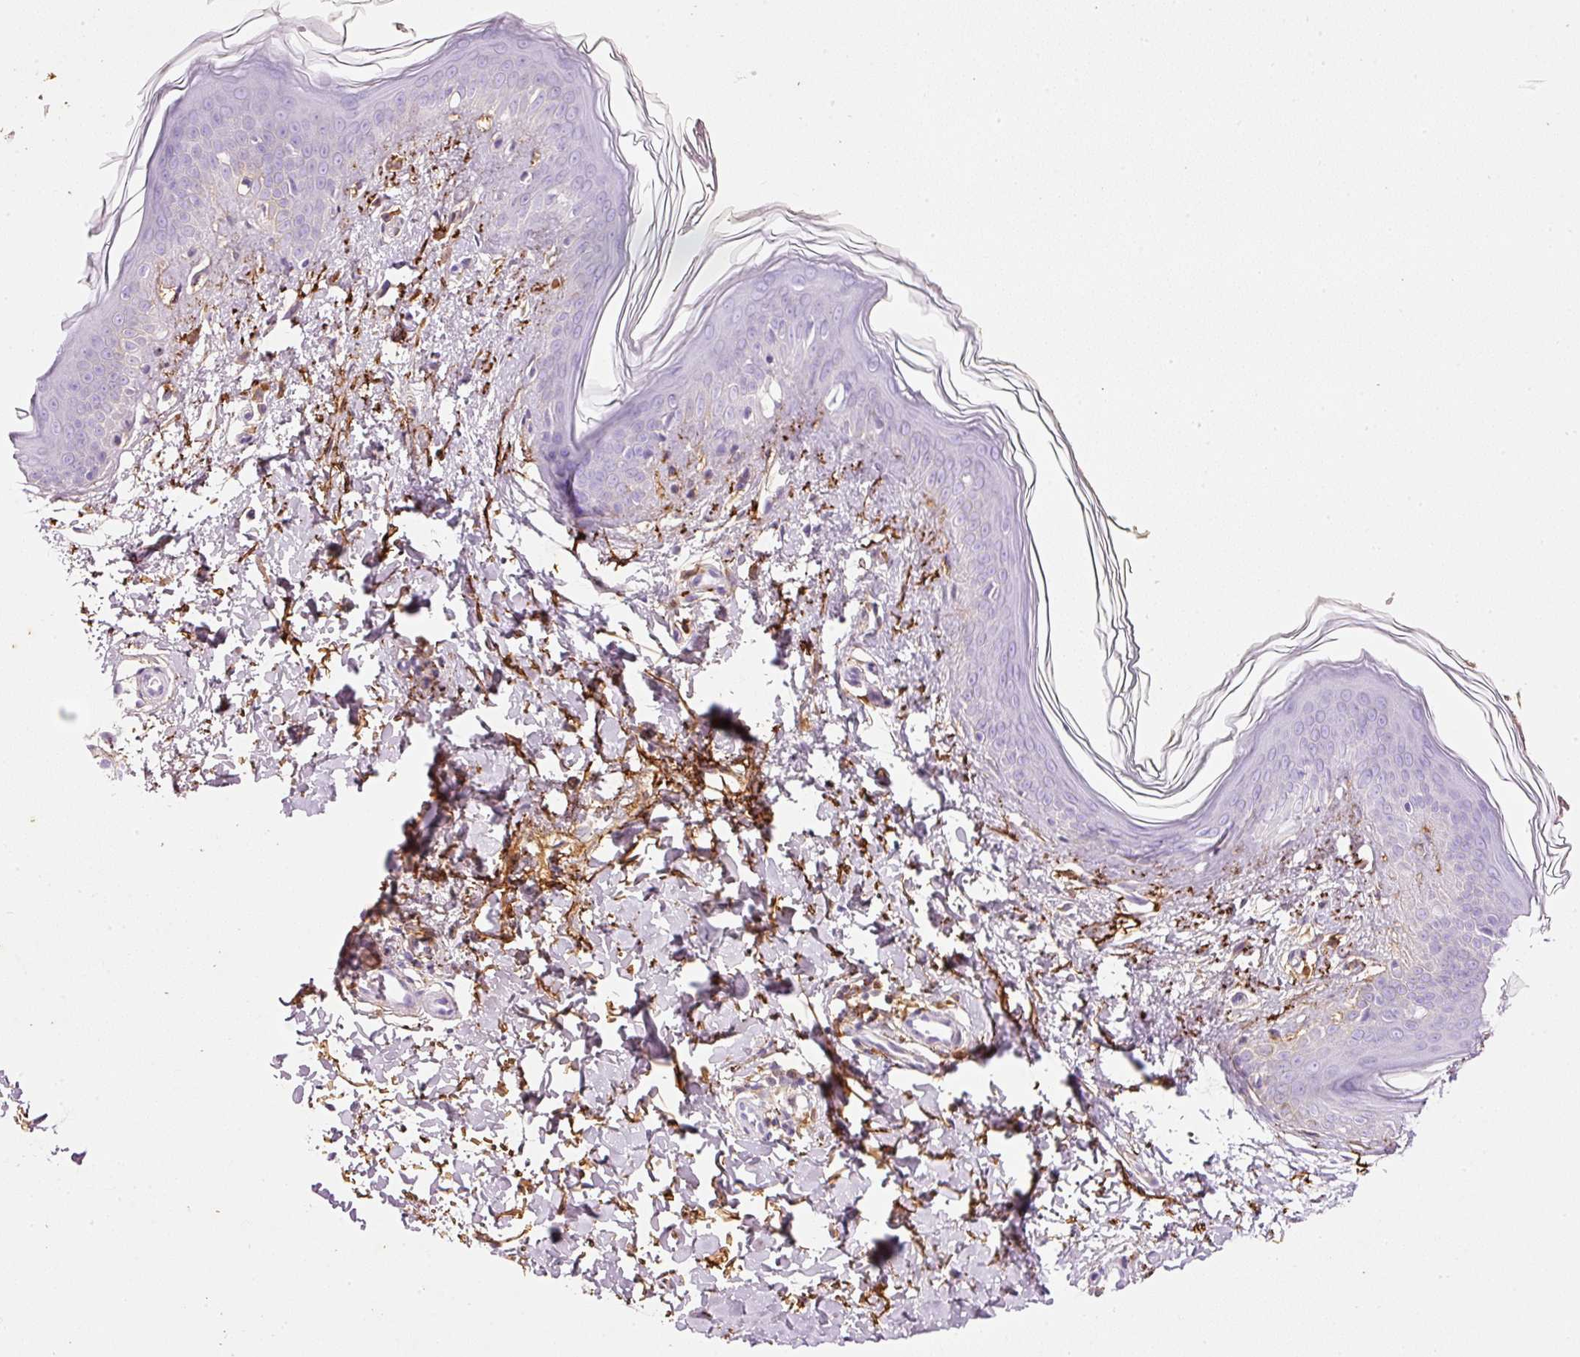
{"staining": {"intensity": "negative", "quantity": "none", "location": "none"}, "tissue": "skin", "cell_type": "Fibroblasts", "image_type": "normal", "snomed": [{"axis": "morphology", "description": "Normal tissue, NOS"}, {"axis": "topography", "description": "Skin"}], "caption": "The immunohistochemistry (IHC) histopathology image has no significant expression in fibroblasts of skin. (Immunohistochemistry (ihc), brightfield microscopy, high magnification).", "gene": "MFAP4", "patient": {"sex": "female", "age": 41}}